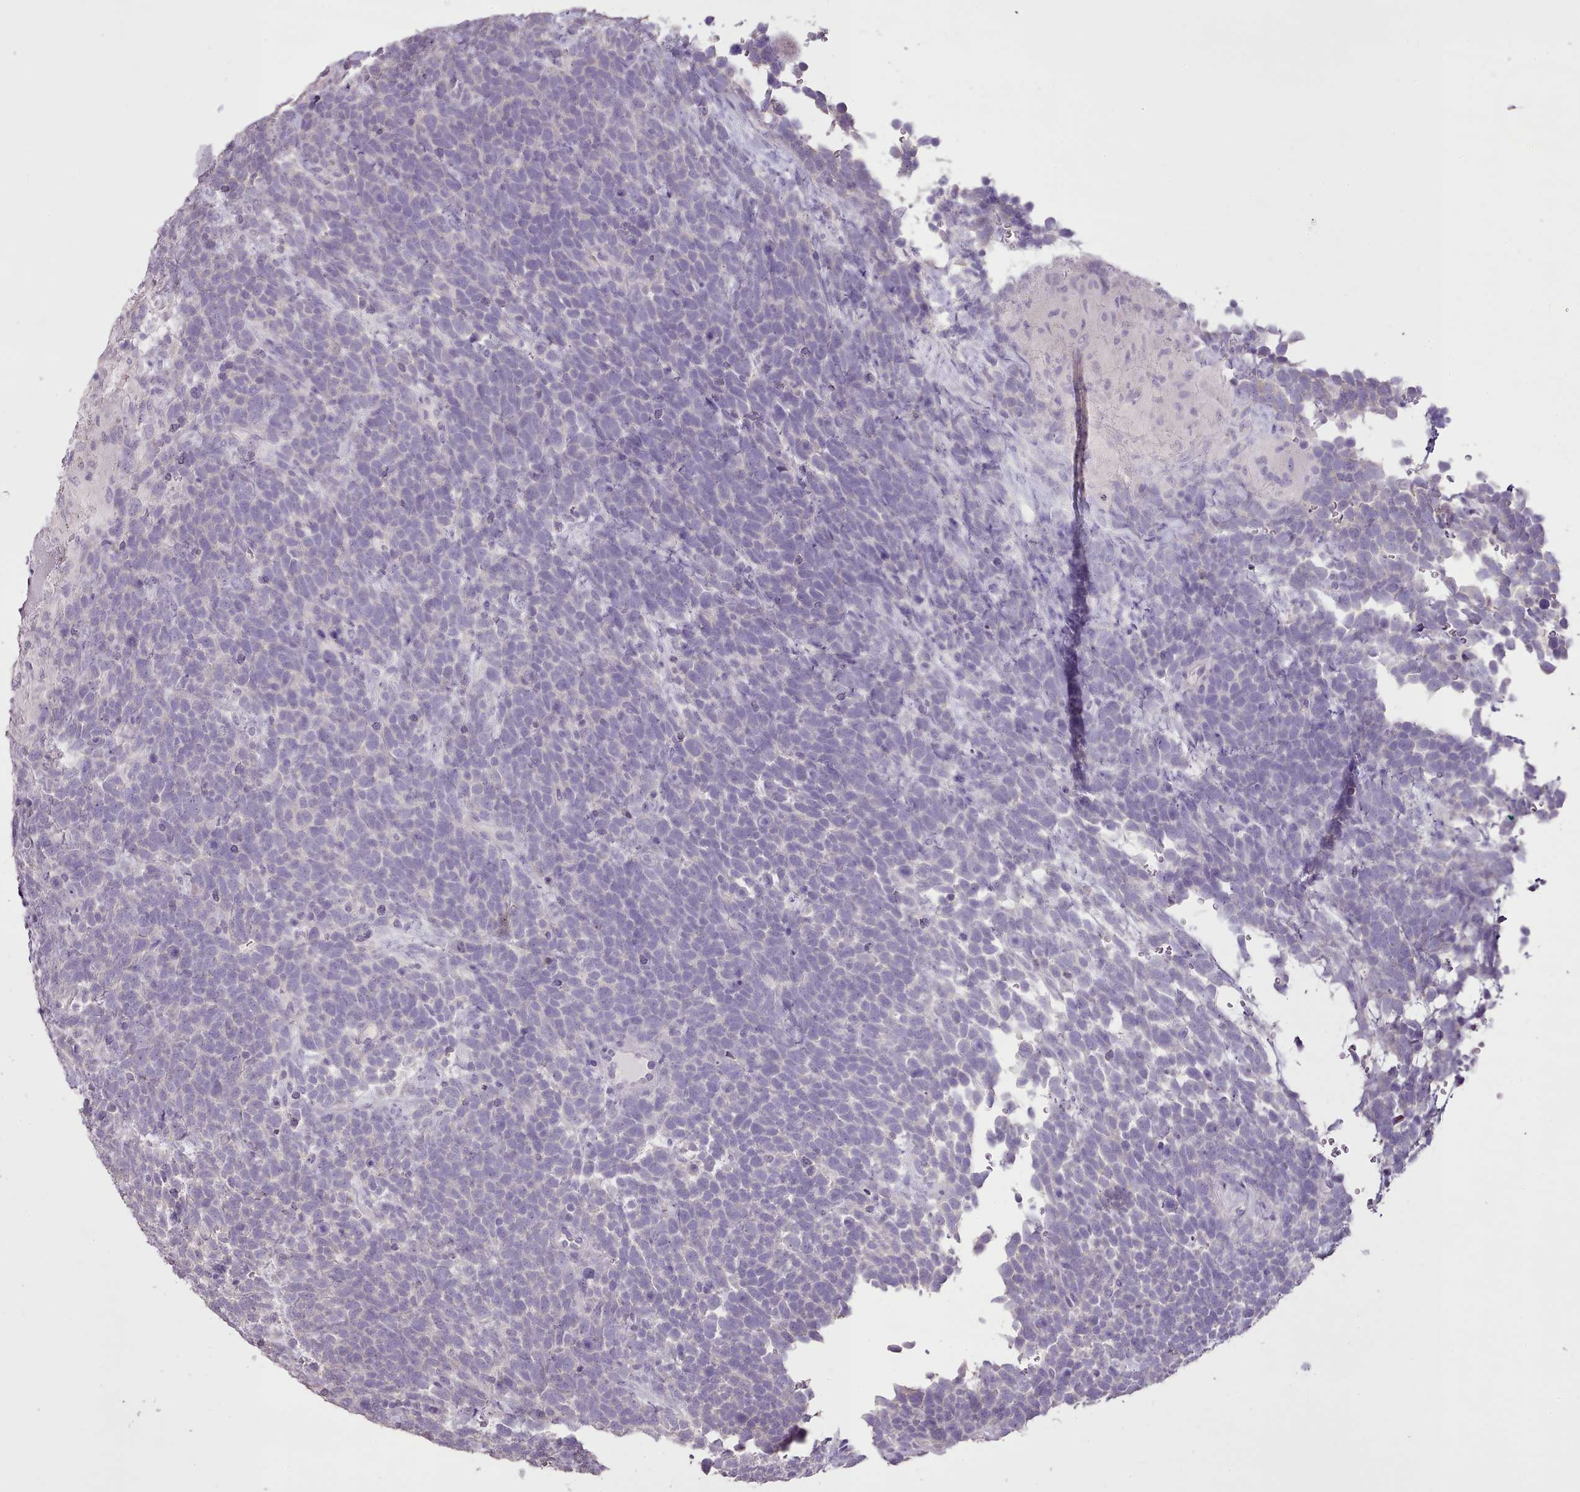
{"staining": {"intensity": "negative", "quantity": "none", "location": "none"}, "tissue": "urothelial cancer", "cell_type": "Tumor cells", "image_type": "cancer", "snomed": [{"axis": "morphology", "description": "Urothelial carcinoma, High grade"}, {"axis": "topography", "description": "Urinary bladder"}], "caption": "High power microscopy micrograph of an IHC micrograph of urothelial cancer, revealing no significant expression in tumor cells. (DAB IHC, high magnification).", "gene": "BLOC1S2", "patient": {"sex": "female", "age": 82}}